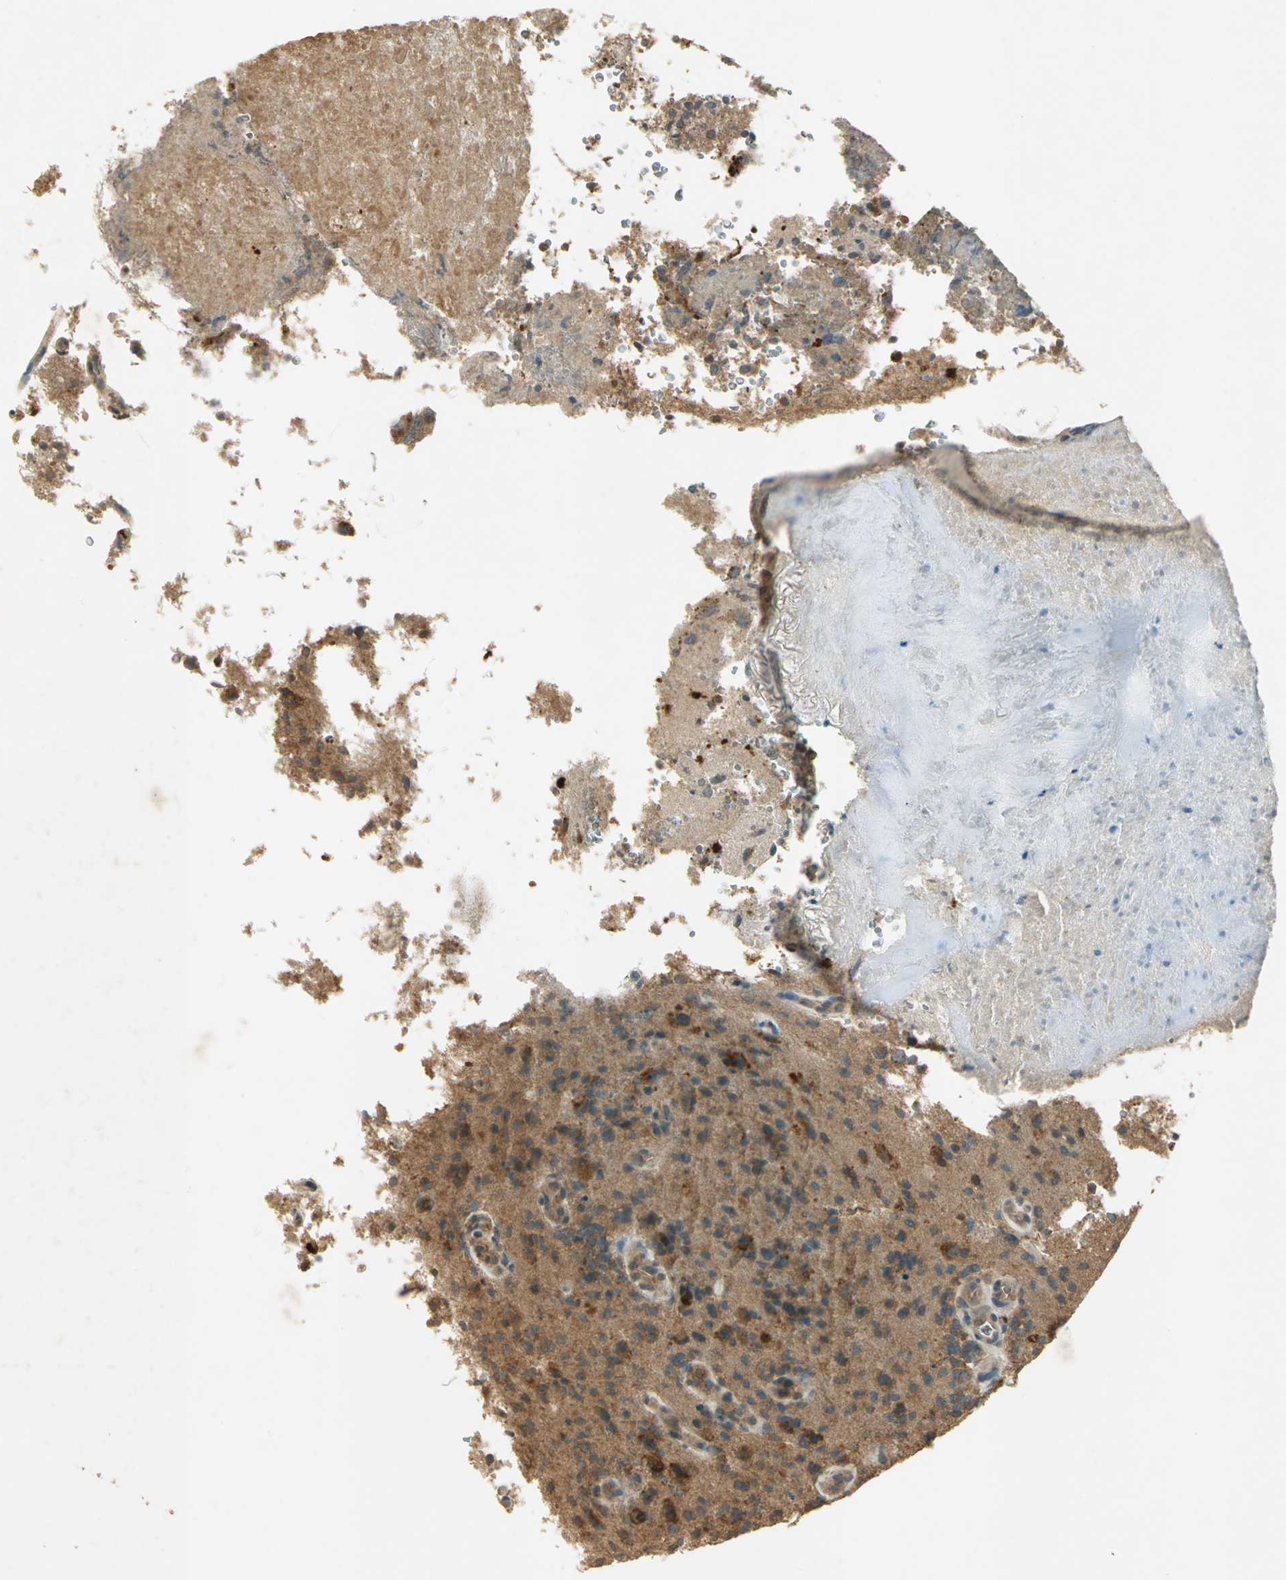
{"staining": {"intensity": "moderate", "quantity": ">75%", "location": "cytoplasmic/membranous"}, "tissue": "glioma", "cell_type": "Tumor cells", "image_type": "cancer", "snomed": [{"axis": "morphology", "description": "Normal tissue, NOS"}, {"axis": "morphology", "description": "Glioma, malignant, High grade"}, {"axis": "topography", "description": "Cerebral cortex"}], "caption": "Immunohistochemistry (DAB (3,3'-diaminobenzidine)) staining of human glioma shows moderate cytoplasmic/membranous protein expression in about >75% of tumor cells.", "gene": "KEAP1", "patient": {"sex": "male", "age": 75}}